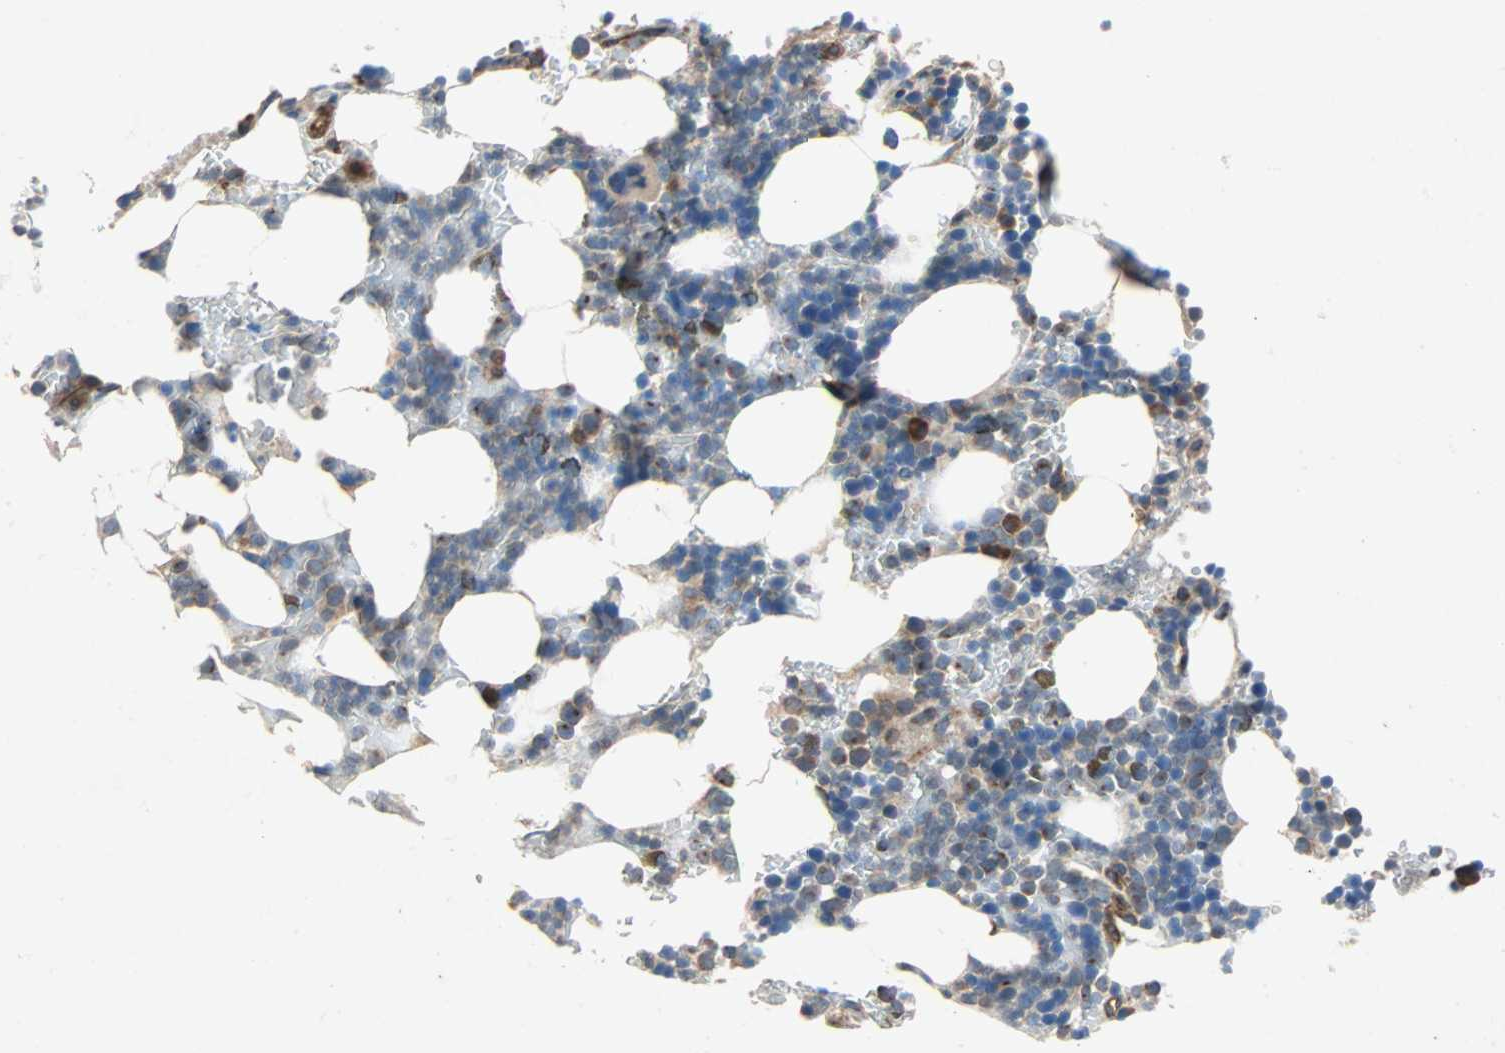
{"staining": {"intensity": "strong", "quantity": "<25%", "location": "cytoplasmic/membranous"}, "tissue": "bone marrow", "cell_type": "Hematopoietic cells", "image_type": "normal", "snomed": [{"axis": "morphology", "description": "Normal tissue, NOS"}, {"axis": "topography", "description": "Bone marrow"}], "caption": "A medium amount of strong cytoplasmic/membranous positivity is identified in about <25% of hematopoietic cells in benign bone marrow.", "gene": "XYLT1", "patient": {"sex": "female", "age": 73}}